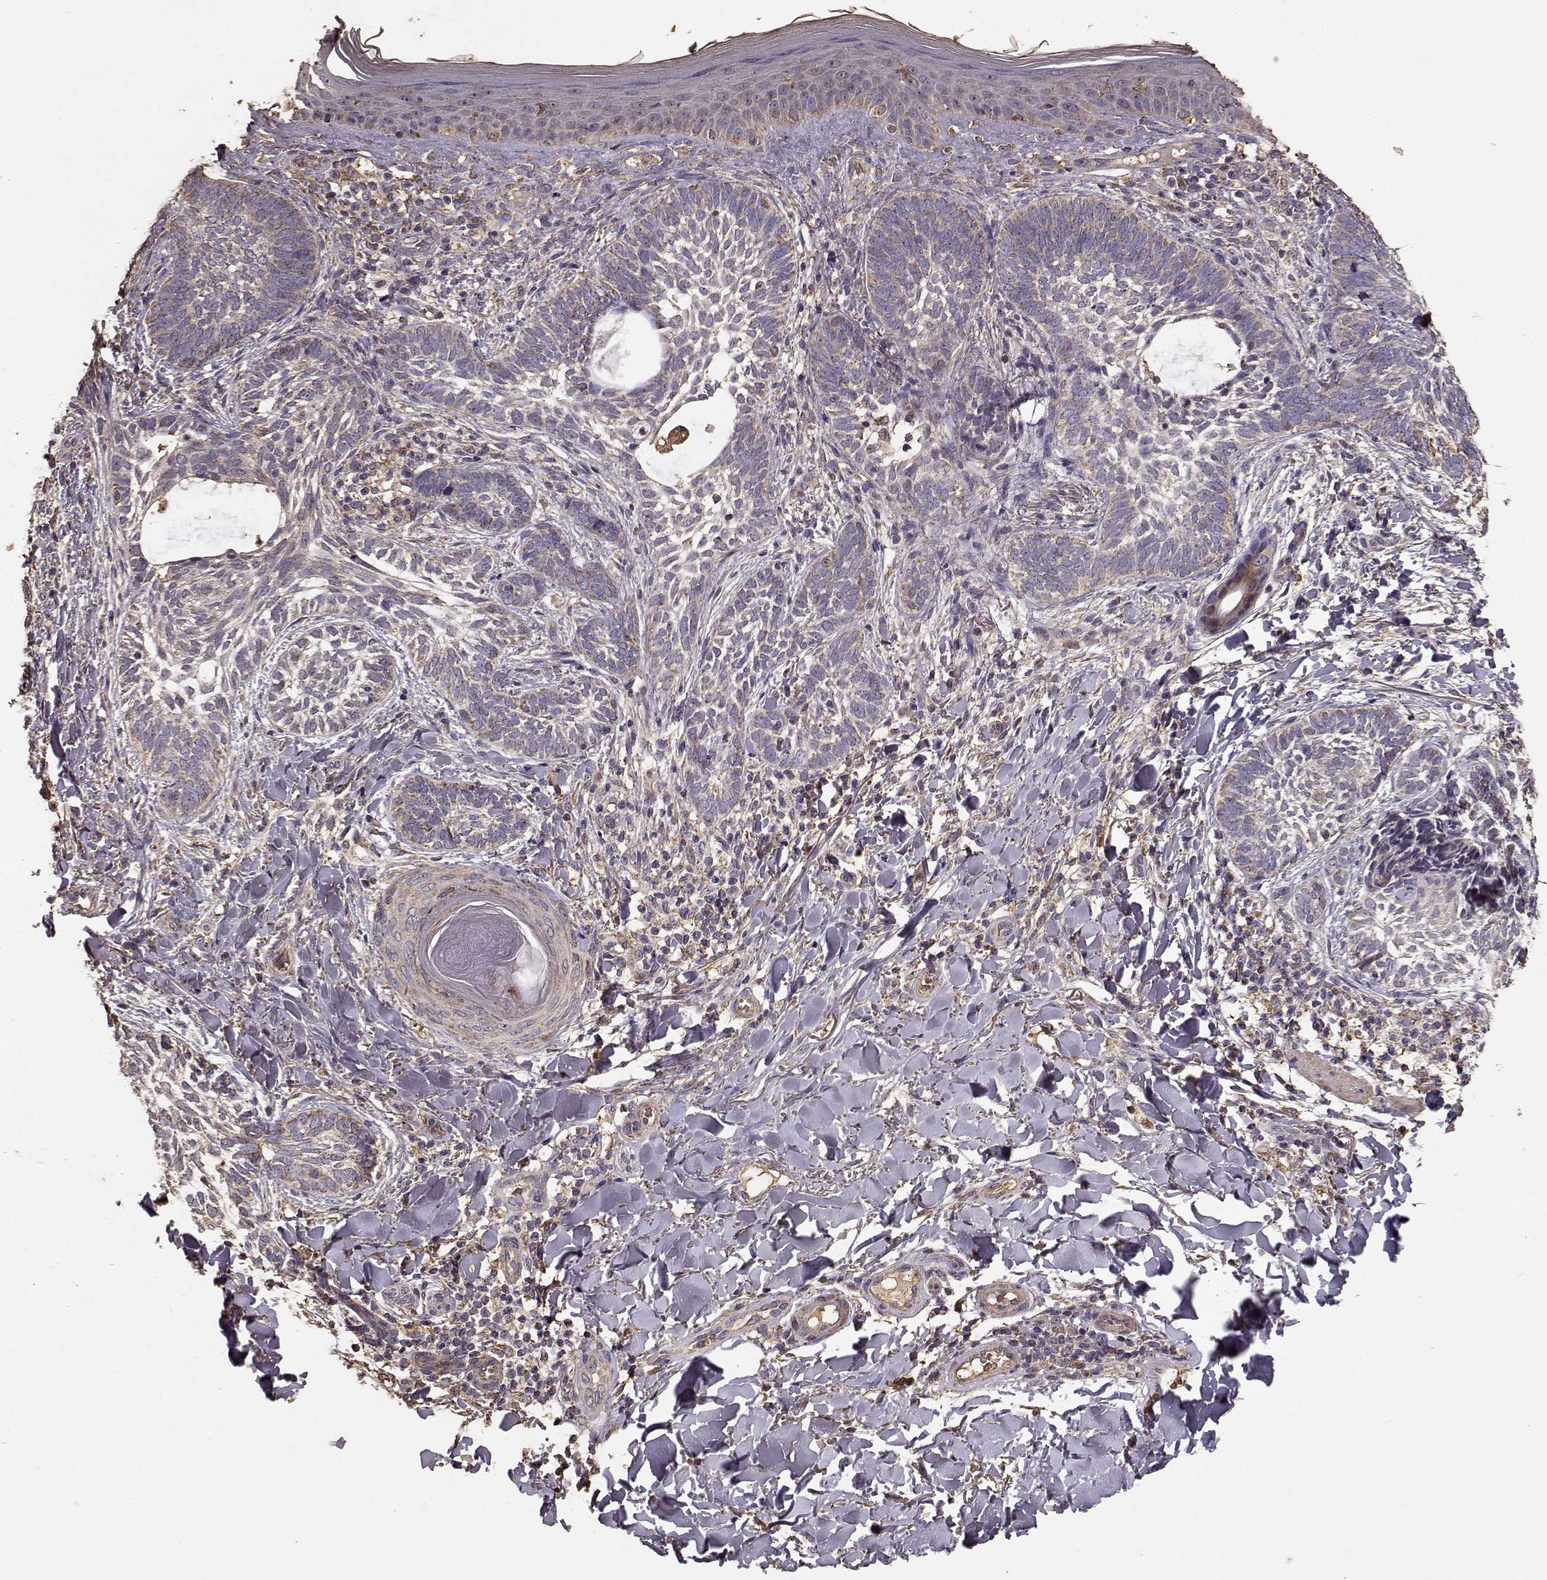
{"staining": {"intensity": "weak", "quantity": "25%-75%", "location": "cytoplasmic/membranous"}, "tissue": "skin cancer", "cell_type": "Tumor cells", "image_type": "cancer", "snomed": [{"axis": "morphology", "description": "Normal tissue, NOS"}, {"axis": "morphology", "description": "Basal cell carcinoma"}, {"axis": "topography", "description": "Skin"}], "caption": "IHC image of skin basal cell carcinoma stained for a protein (brown), which shows low levels of weak cytoplasmic/membranous staining in approximately 25%-75% of tumor cells.", "gene": "PTGES2", "patient": {"sex": "male", "age": 46}}